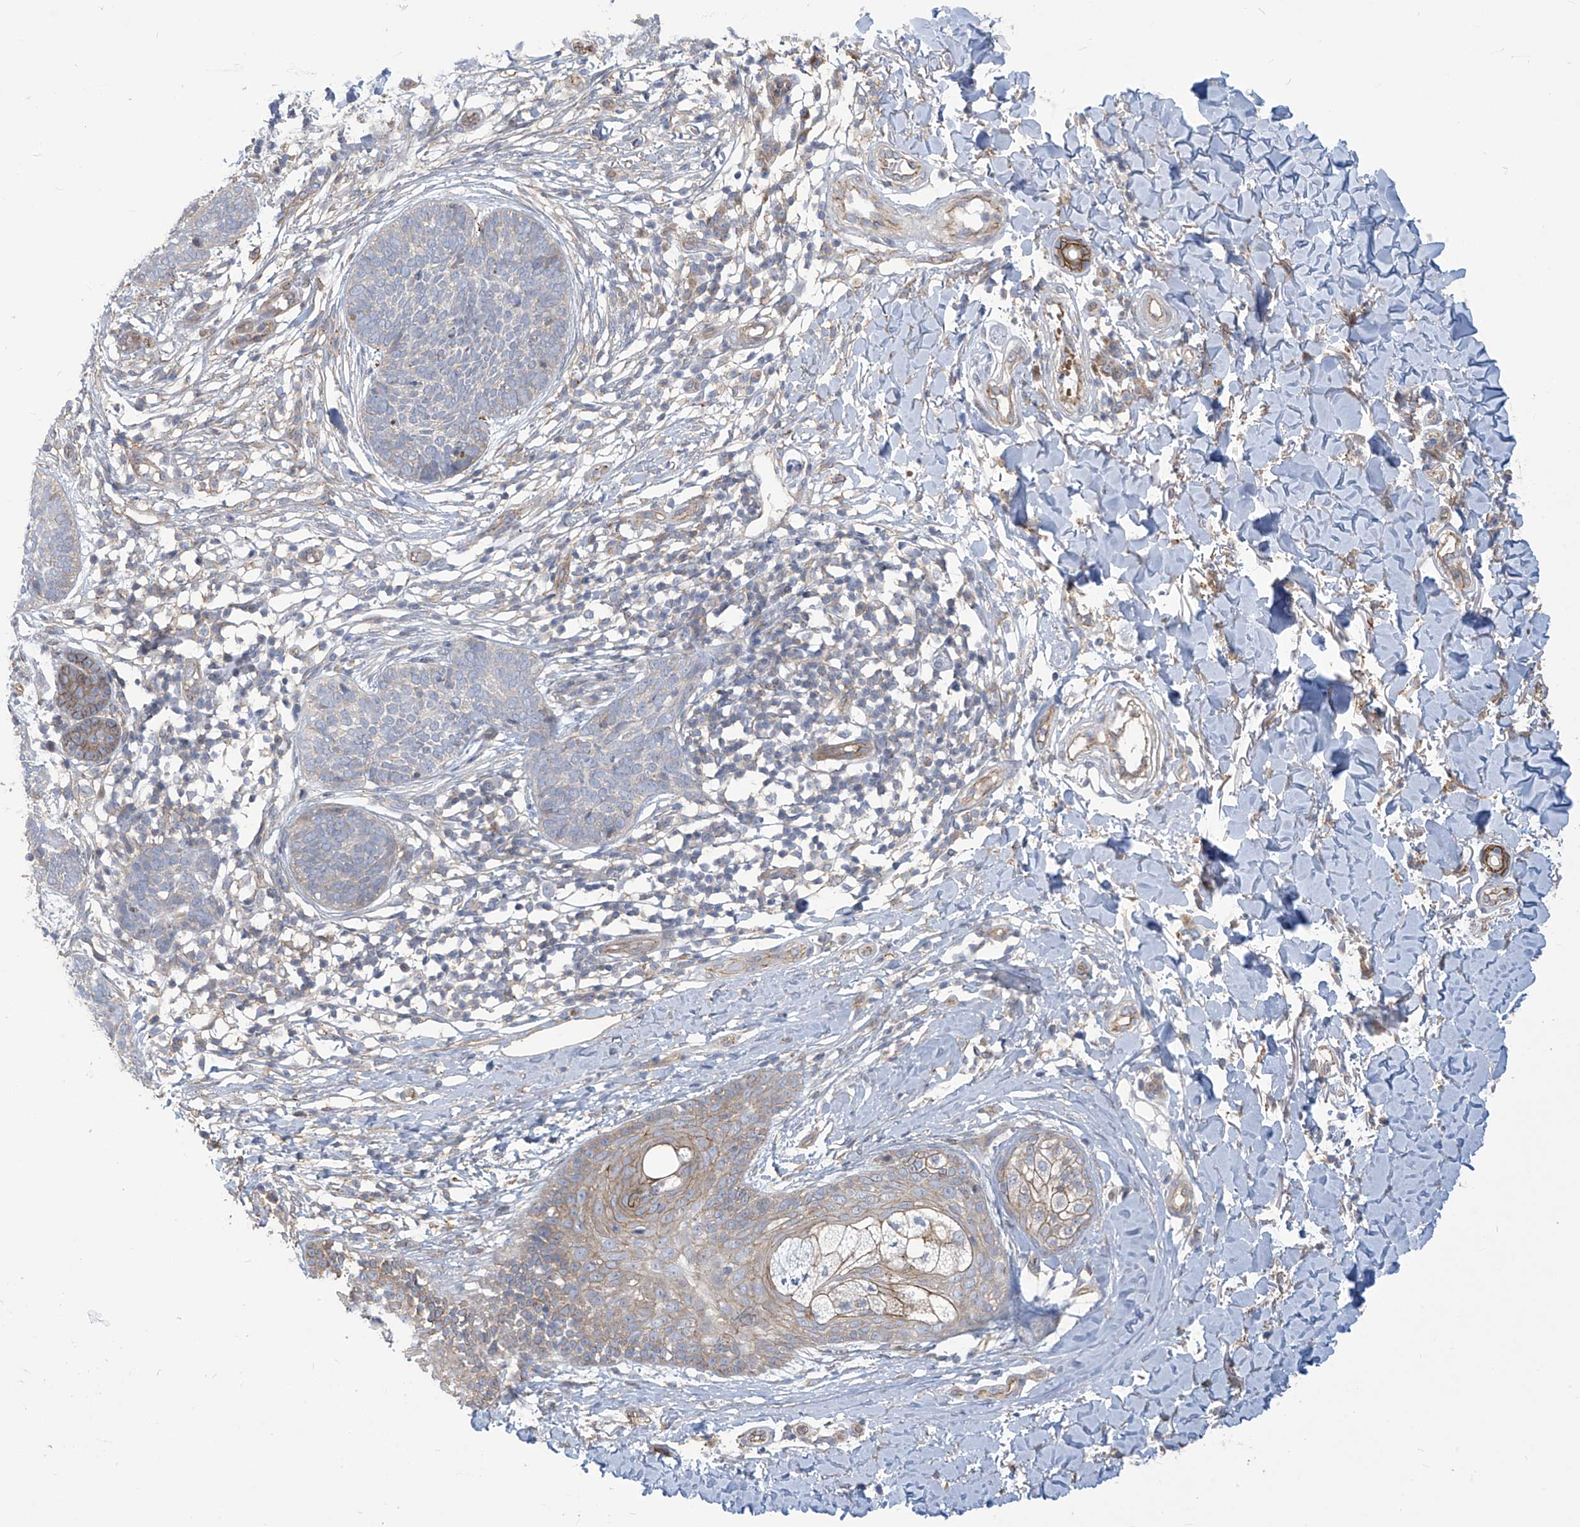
{"staining": {"intensity": "negative", "quantity": "none", "location": "none"}, "tissue": "skin cancer", "cell_type": "Tumor cells", "image_type": "cancer", "snomed": [{"axis": "morphology", "description": "Basal cell carcinoma"}, {"axis": "topography", "description": "Skin"}], "caption": "A micrograph of human skin cancer is negative for staining in tumor cells.", "gene": "ADAT2", "patient": {"sex": "female", "age": 64}}